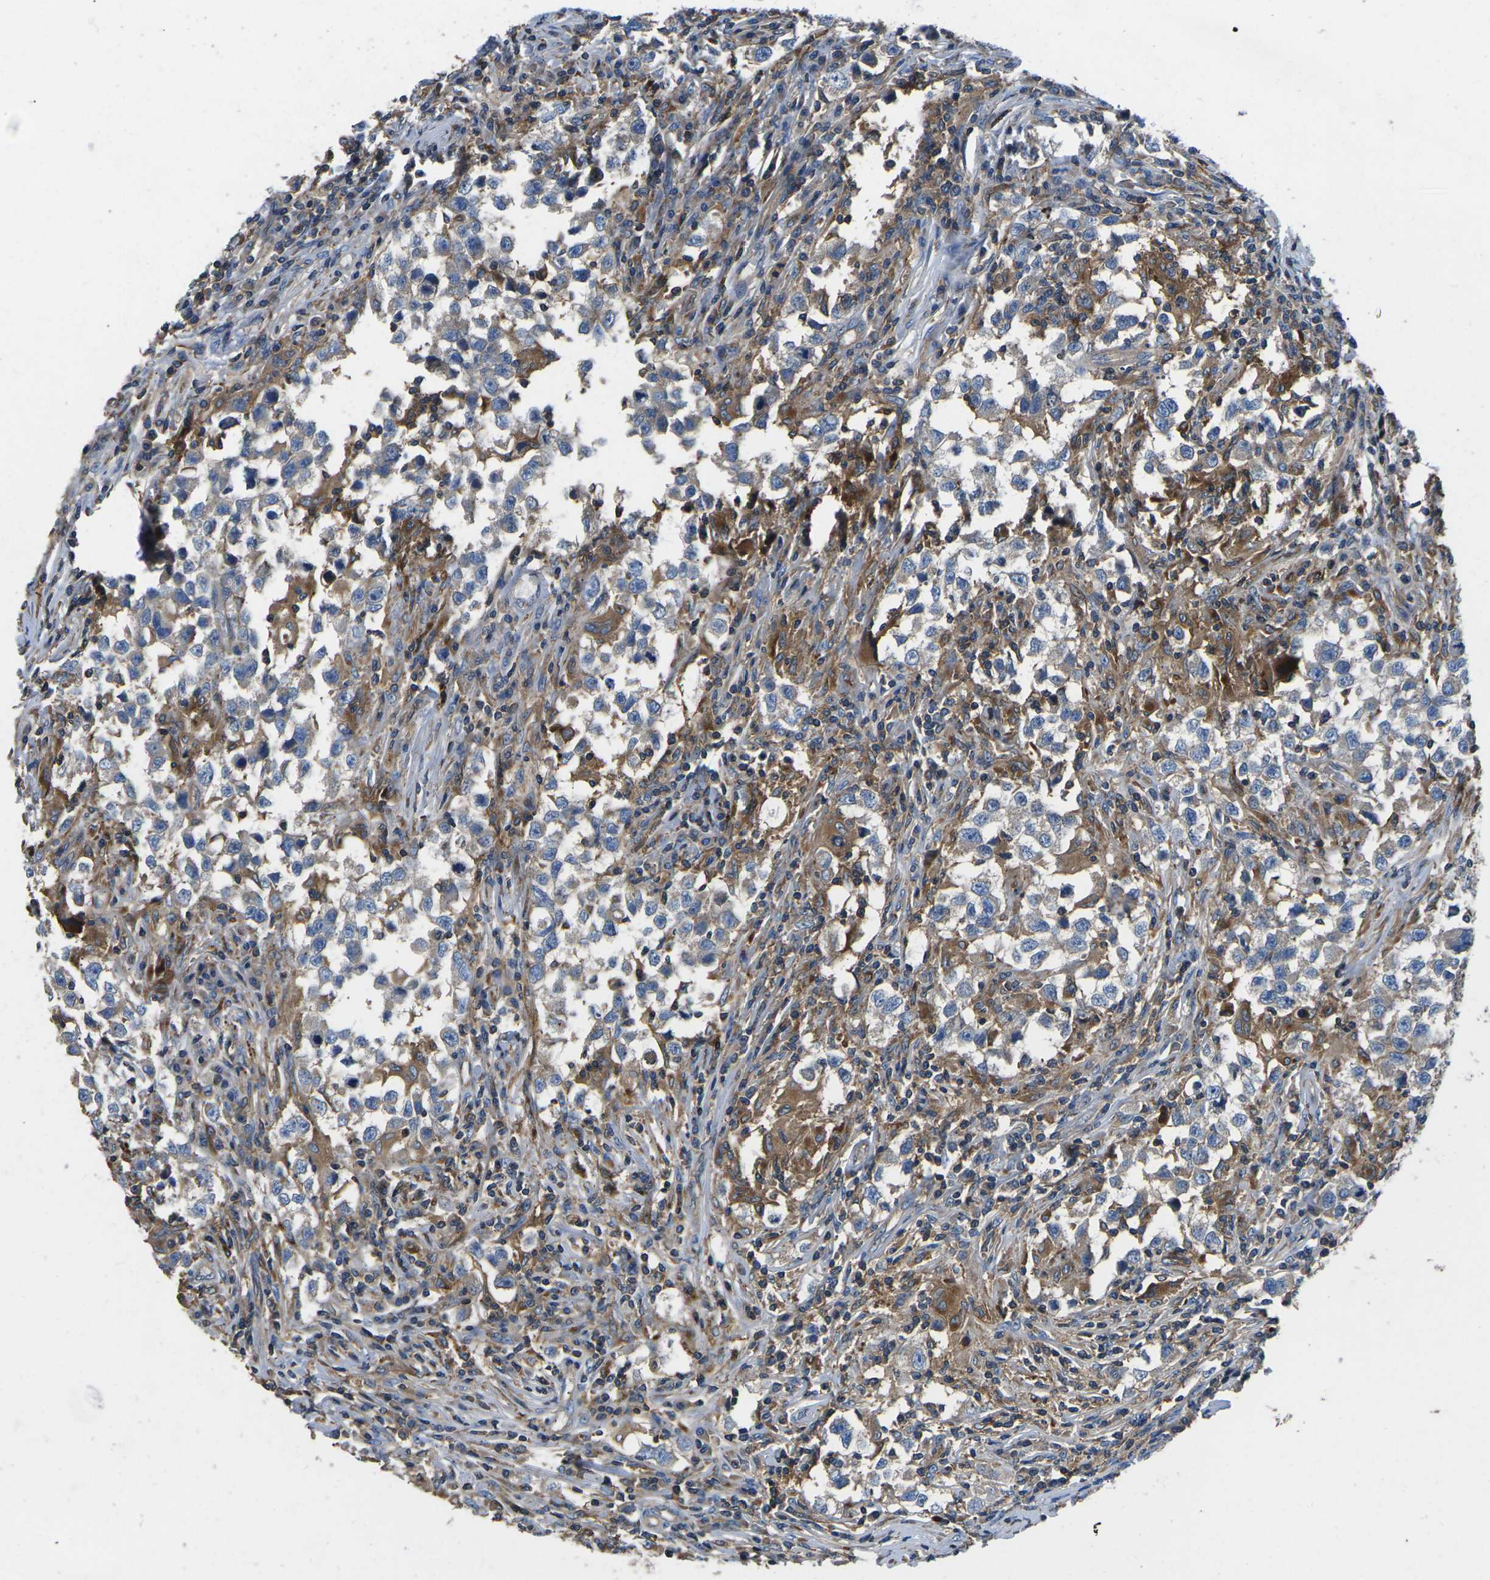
{"staining": {"intensity": "weak", "quantity": "25%-75%", "location": "cytoplasmic/membranous"}, "tissue": "testis cancer", "cell_type": "Tumor cells", "image_type": "cancer", "snomed": [{"axis": "morphology", "description": "Carcinoma, Embryonal, NOS"}, {"axis": "topography", "description": "Testis"}], "caption": "Protein staining by IHC demonstrates weak cytoplasmic/membranous expression in about 25%-75% of tumor cells in testis cancer (embryonal carcinoma).", "gene": "KCNJ15", "patient": {"sex": "male", "age": 21}}